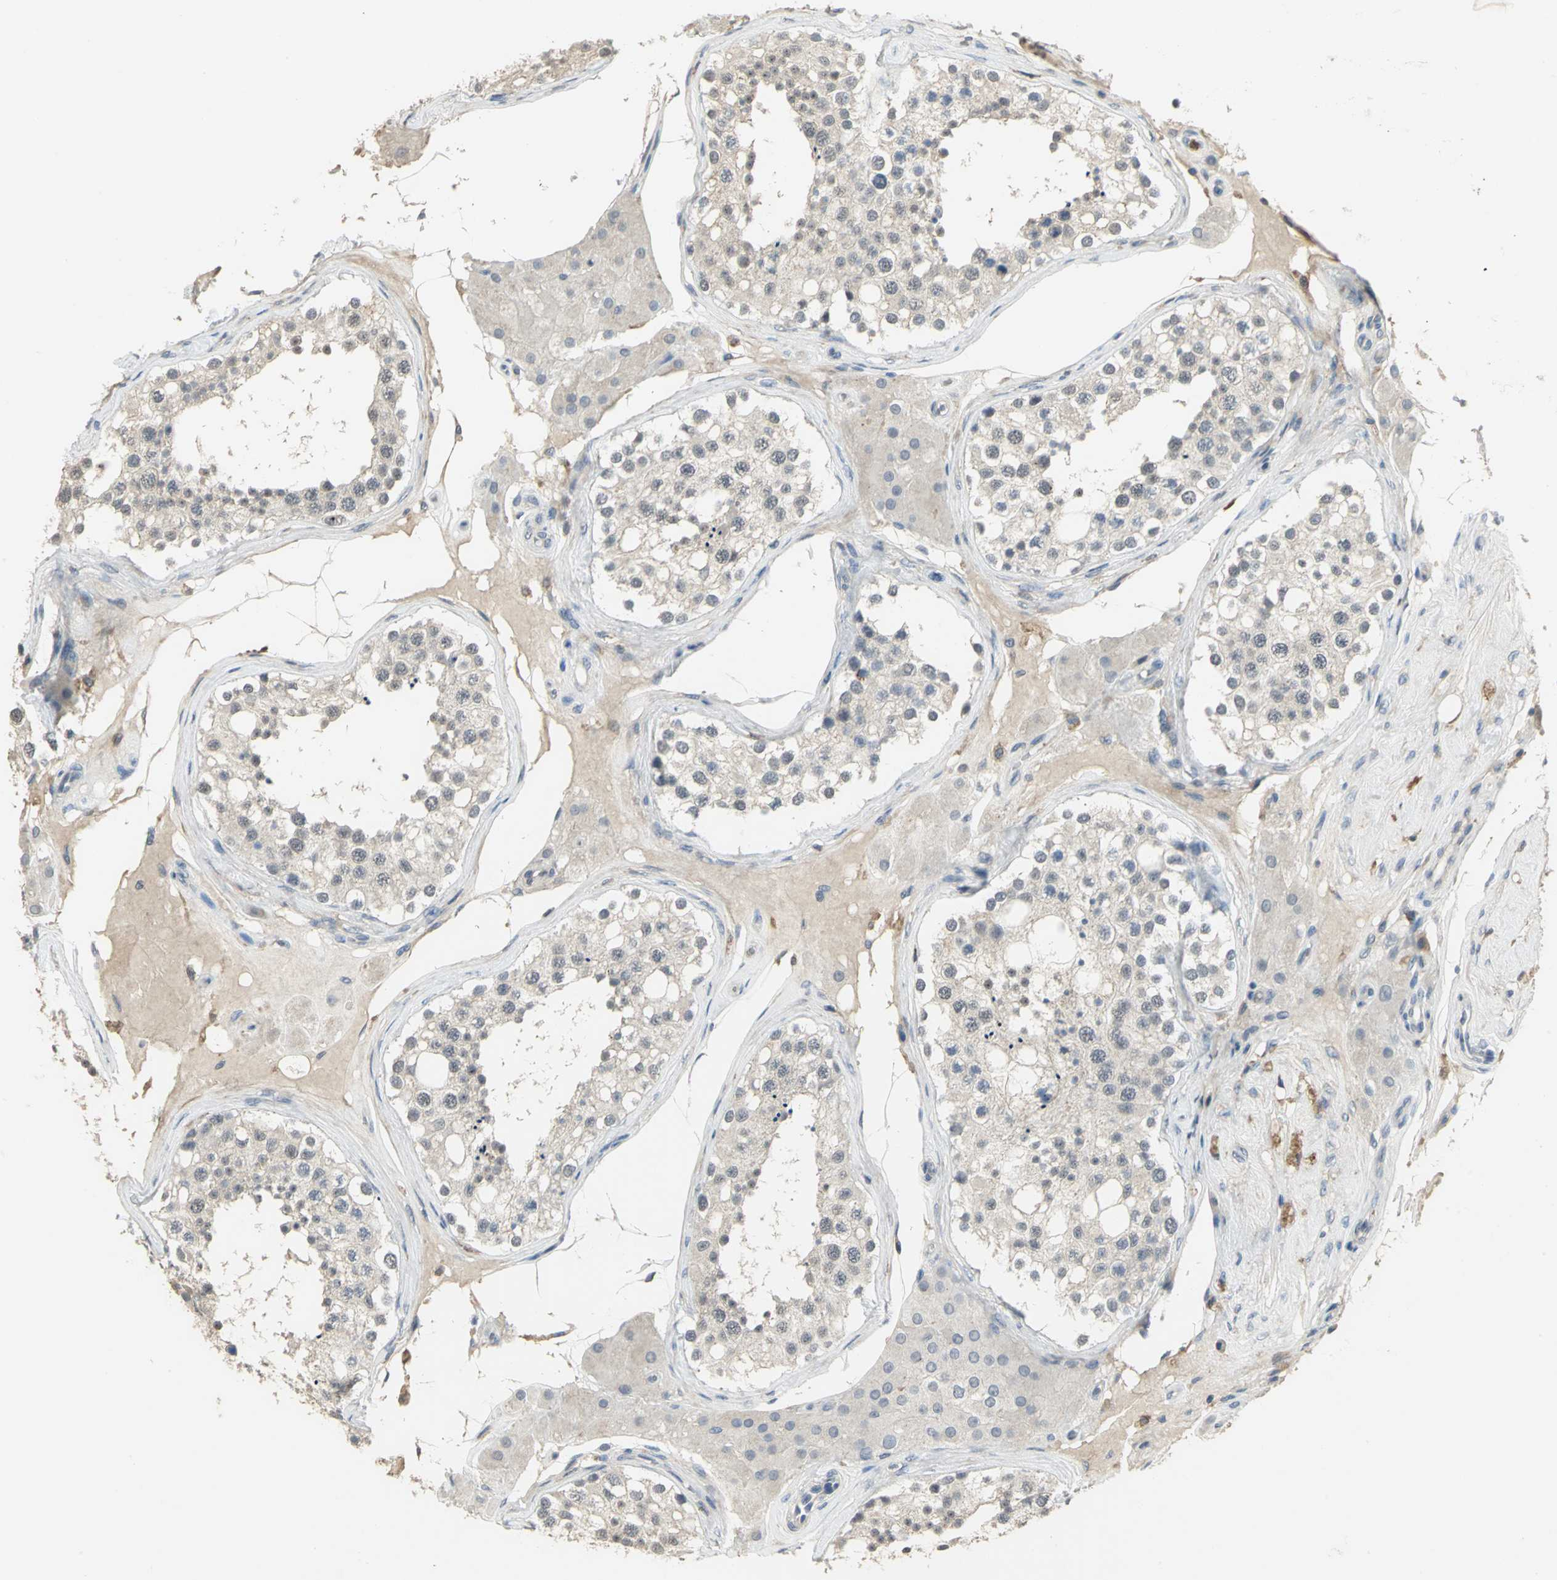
{"staining": {"intensity": "negative", "quantity": "none", "location": "none"}, "tissue": "testis", "cell_type": "Cells in seminiferous ducts", "image_type": "normal", "snomed": [{"axis": "morphology", "description": "Normal tissue, NOS"}, {"axis": "topography", "description": "Testis"}], "caption": "This is a image of immunohistochemistry staining of normal testis, which shows no positivity in cells in seminiferous ducts.", "gene": "SKAP2", "patient": {"sex": "male", "age": 68}}